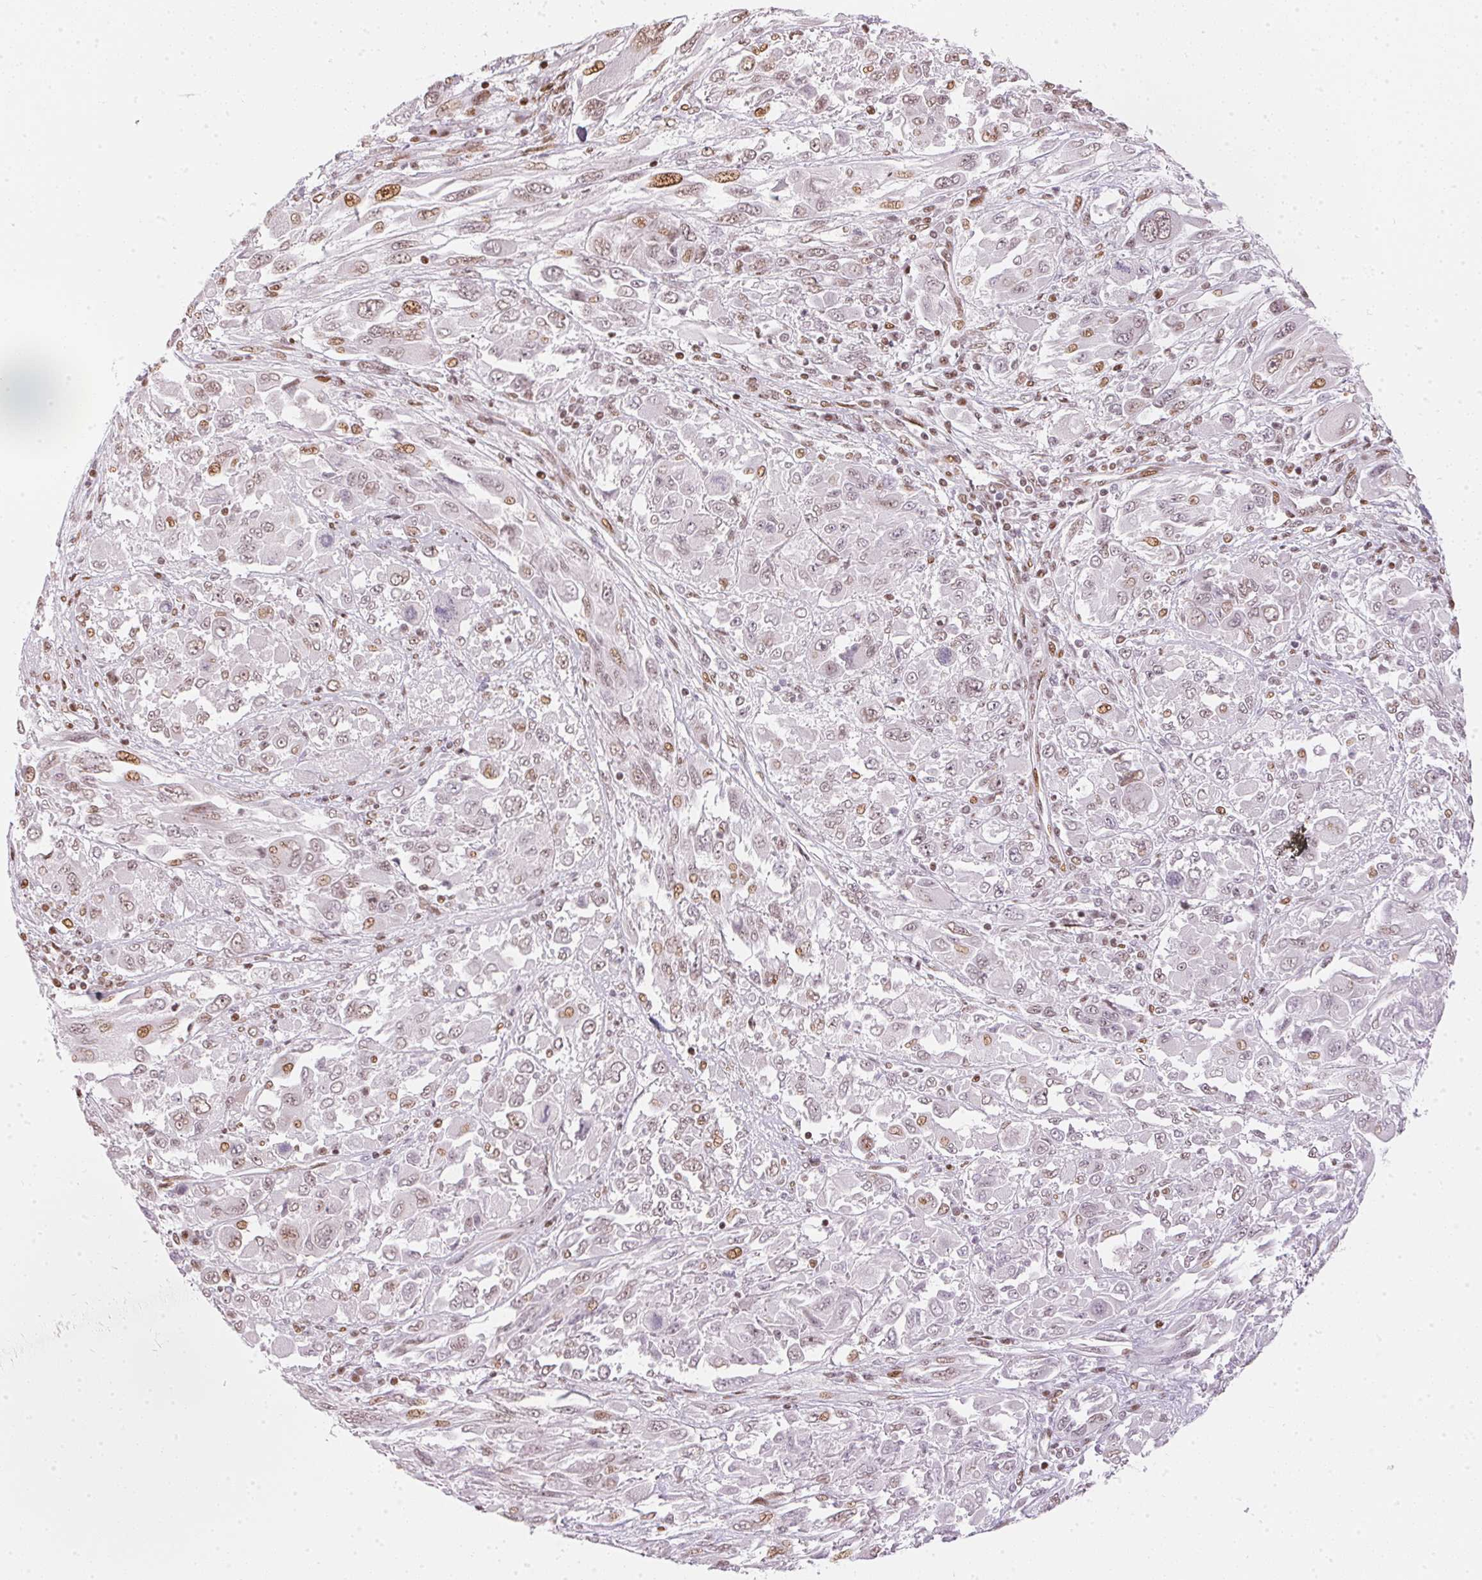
{"staining": {"intensity": "weak", "quantity": "<25%", "location": "nuclear"}, "tissue": "melanoma", "cell_type": "Tumor cells", "image_type": "cancer", "snomed": [{"axis": "morphology", "description": "Malignant melanoma, NOS"}, {"axis": "topography", "description": "Skin"}], "caption": "This micrograph is of melanoma stained with IHC to label a protein in brown with the nuclei are counter-stained blue. There is no positivity in tumor cells.", "gene": "KAT6A", "patient": {"sex": "female", "age": 91}}